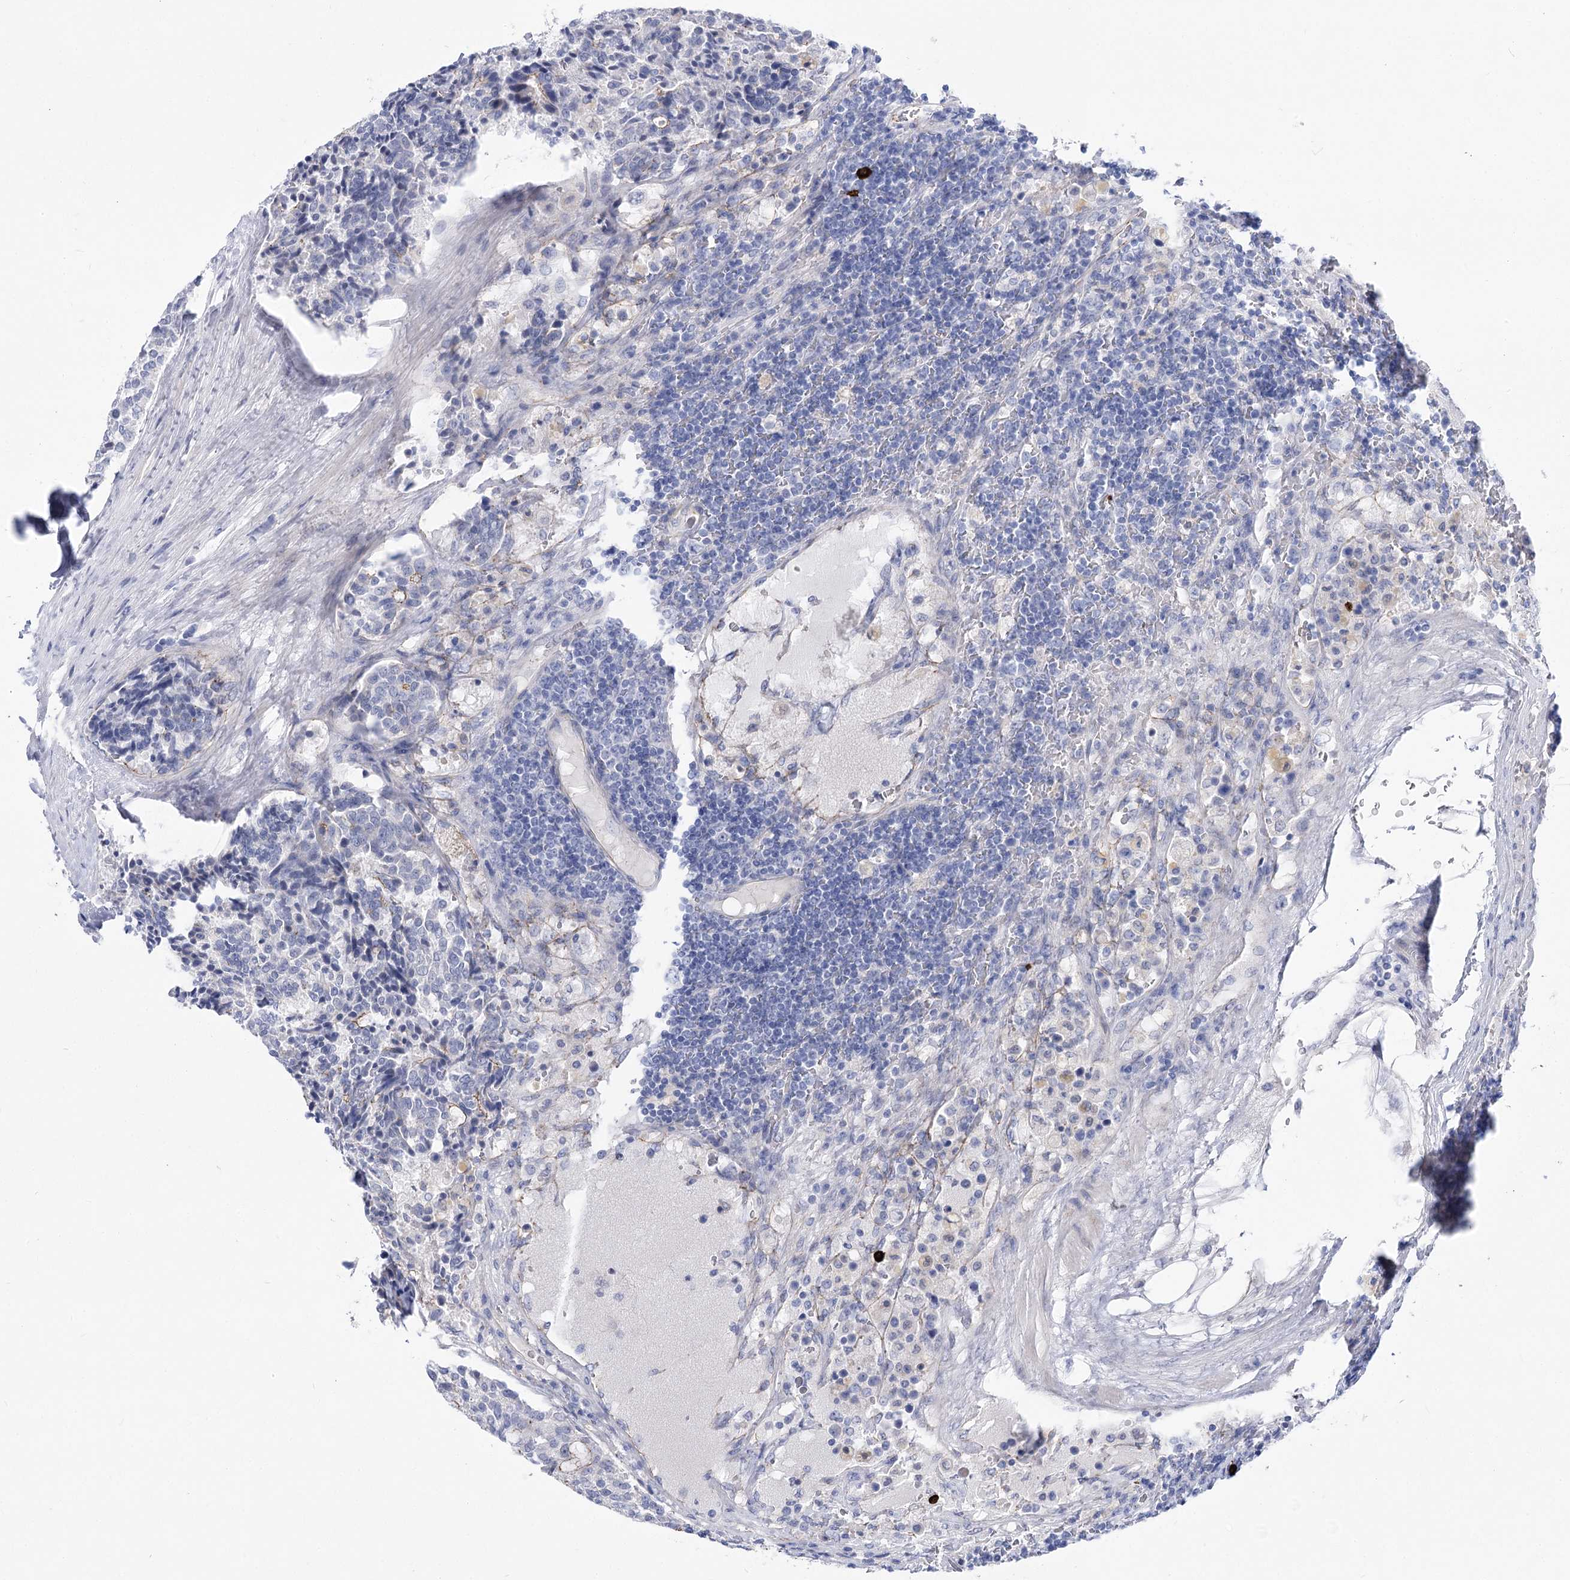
{"staining": {"intensity": "negative", "quantity": "none", "location": "none"}, "tissue": "carcinoid", "cell_type": "Tumor cells", "image_type": "cancer", "snomed": [{"axis": "morphology", "description": "Carcinoid, malignant, NOS"}, {"axis": "topography", "description": "Pancreas"}], "caption": "This is a micrograph of immunohistochemistry staining of carcinoid (malignant), which shows no staining in tumor cells.", "gene": "NRAP", "patient": {"sex": "female", "age": 54}}